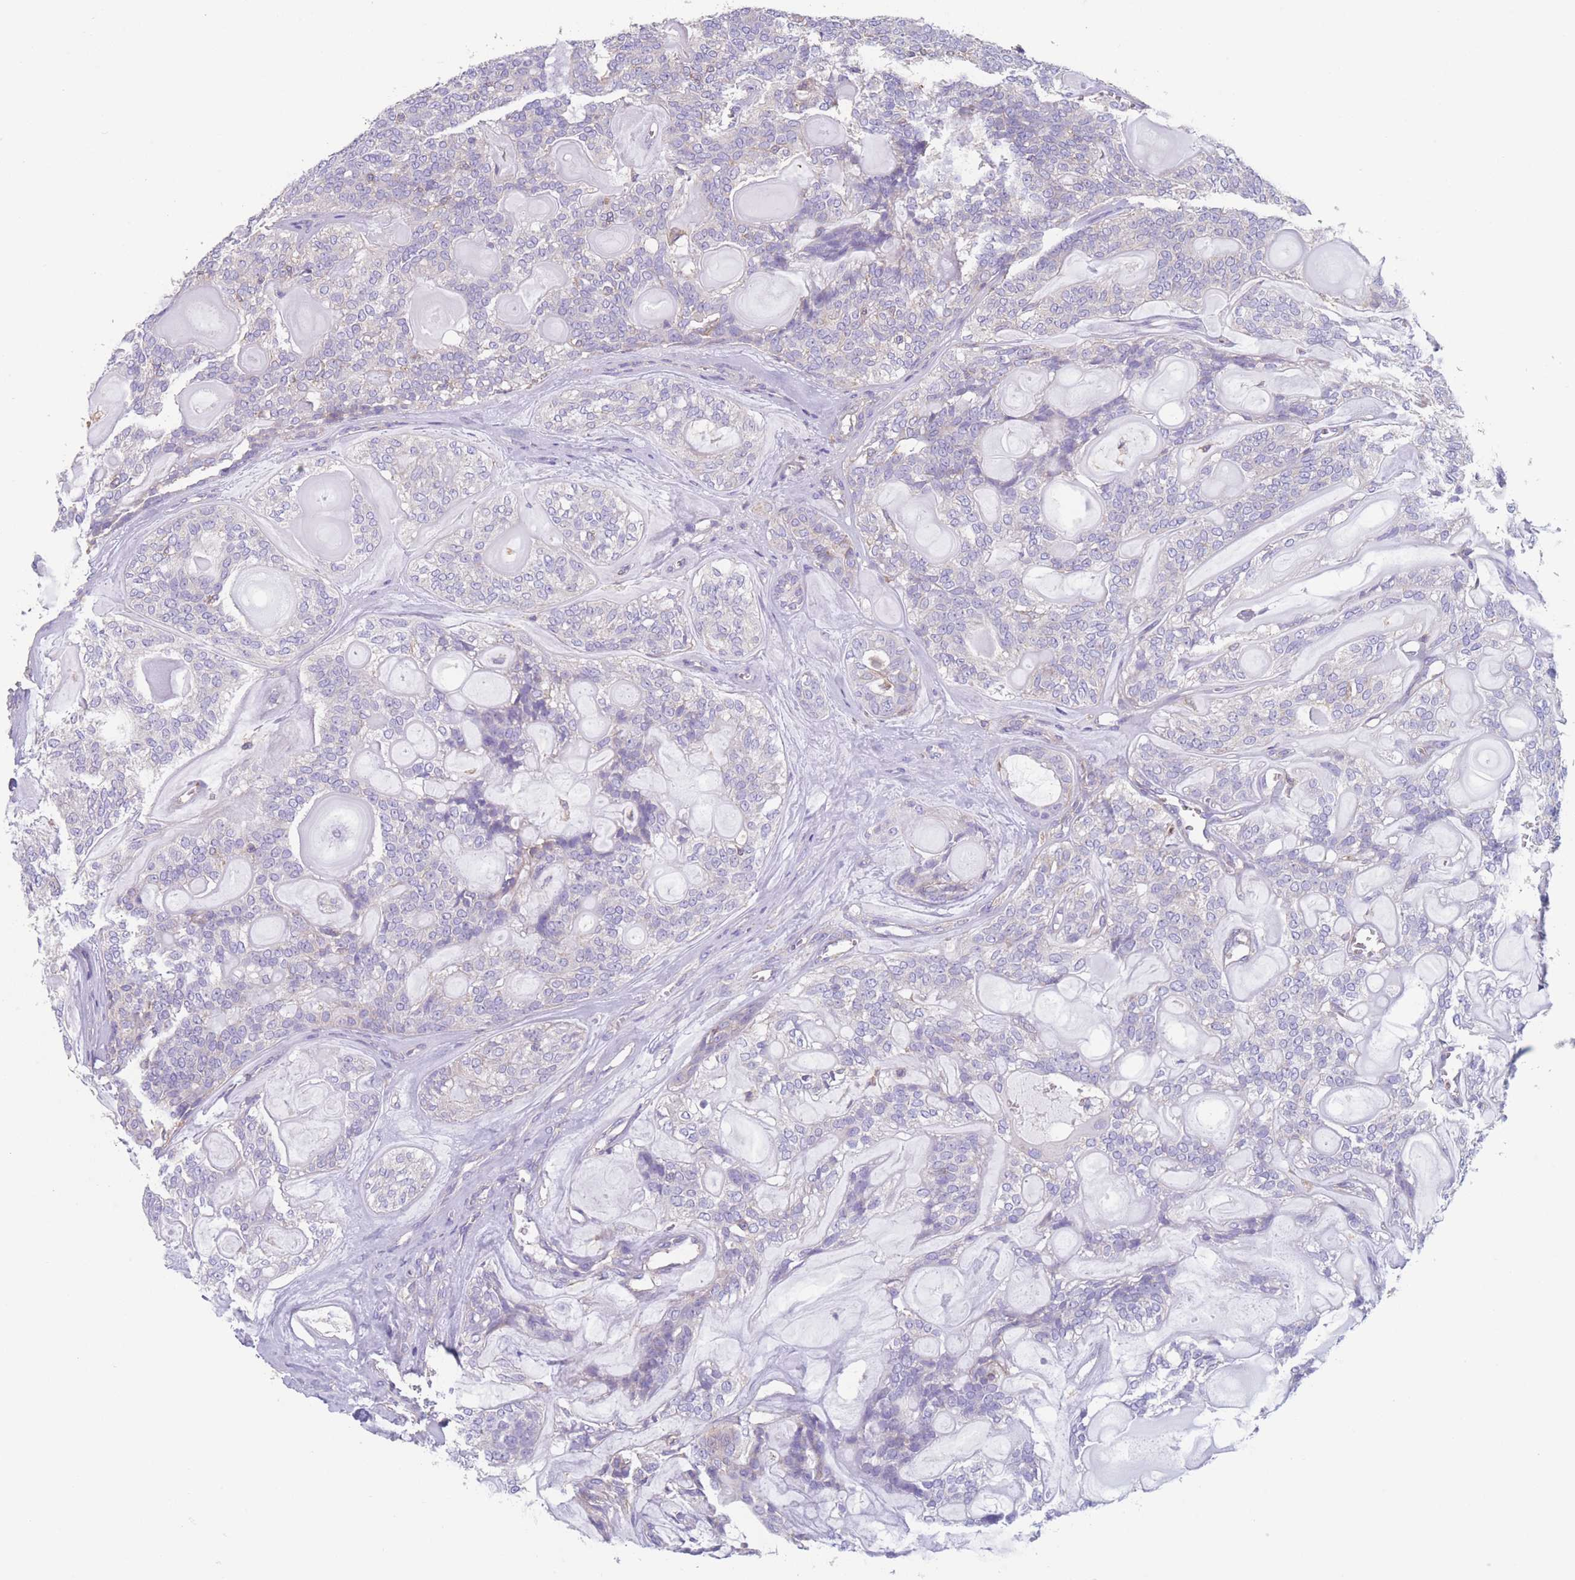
{"staining": {"intensity": "negative", "quantity": "none", "location": "none"}, "tissue": "head and neck cancer", "cell_type": "Tumor cells", "image_type": "cancer", "snomed": [{"axis": "morphology", "description": "Adenocarcinoma, NOS"}, {"axis": "topography", "description": "Head-Neck"}], "caption": "This is an IHC histopathology image of adenocarcinoma (head and neck). There is no positivity in tumor cells.", "gene": "ADH1A", "patient": {"sex": "male", "age": 66}}